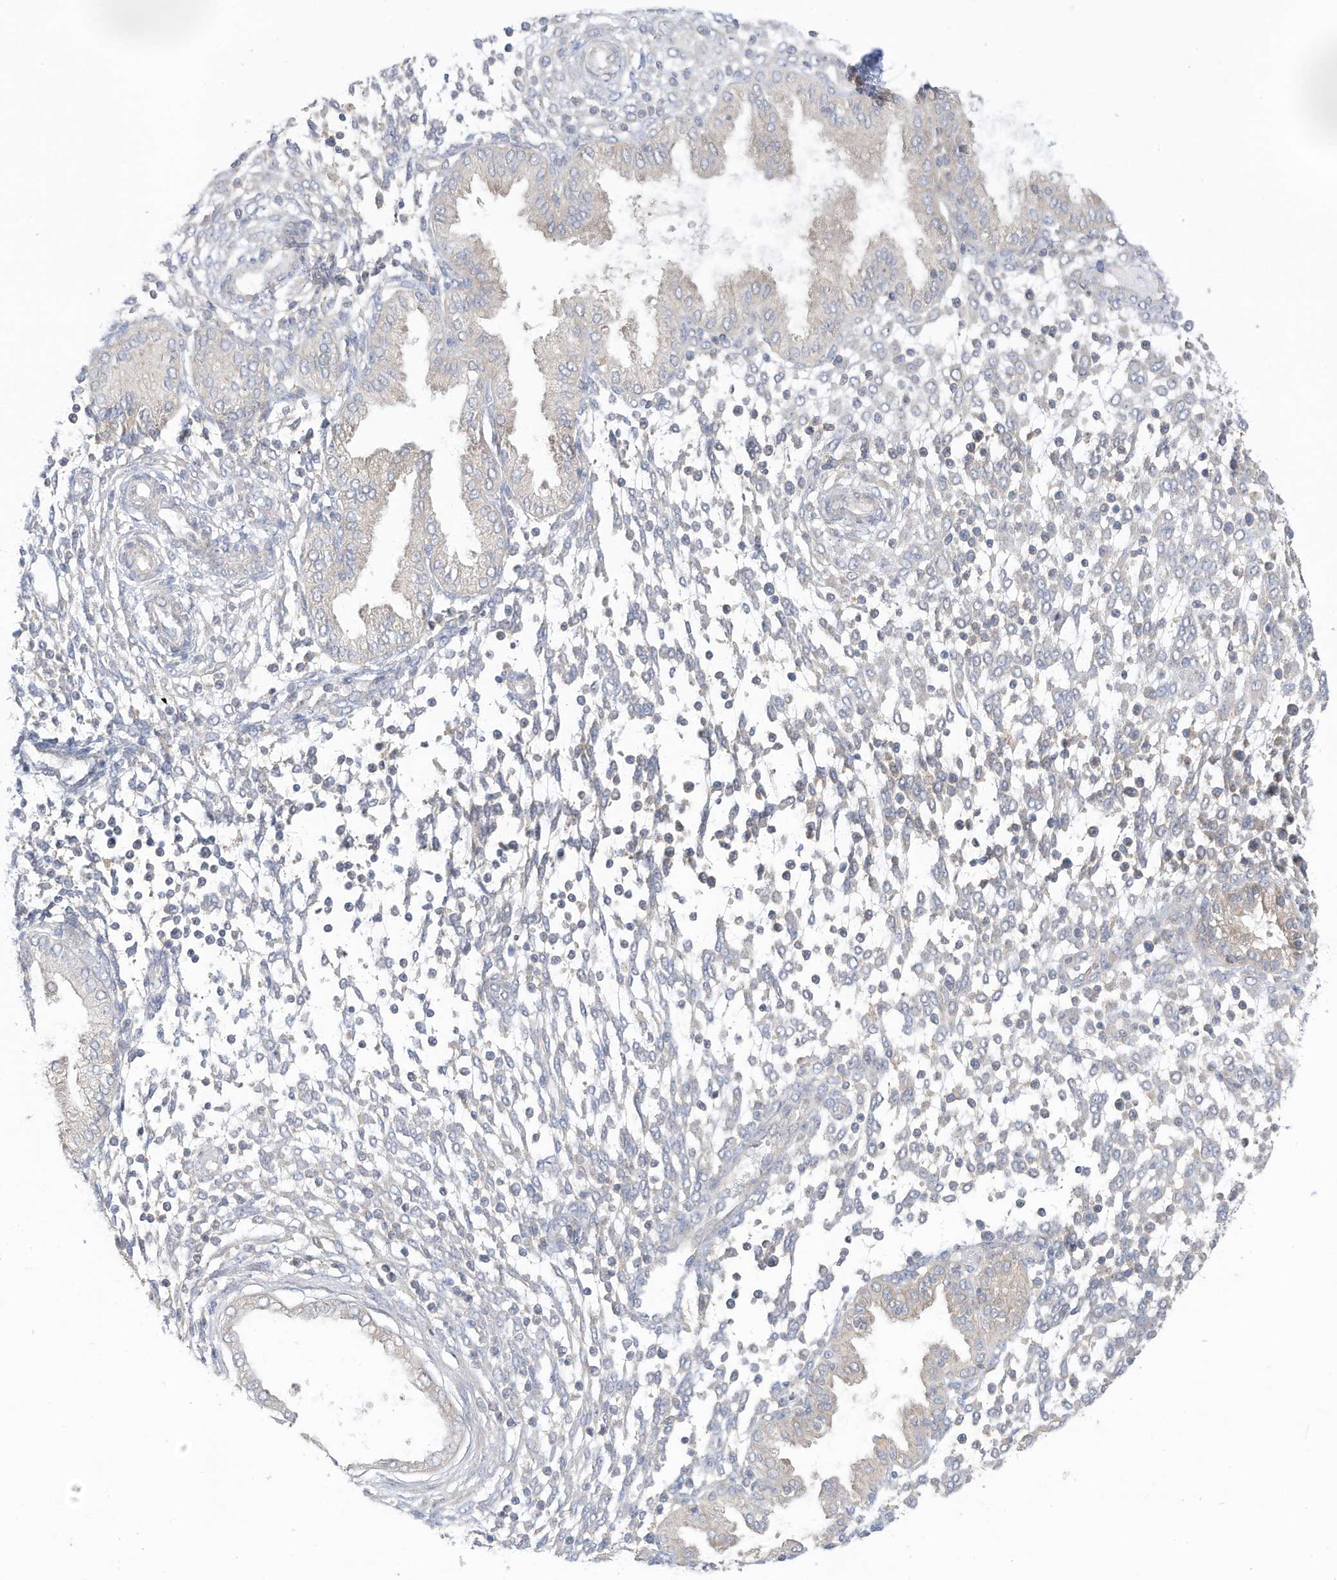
{"staining": {"intensity": "negative", "quantity": "none", "location": "none"}, "tissue": "endometrium", "cell_type": "Cells in endometrial stroma", "image_type": "normal", "snomed": [{"axis": "morphology", "description": "Normal tissue, NOS"}, {"axis": "topography", "description": "Endometrium"}], "caption": "Immunohistochemical staining of benign human endometrium reveals no significant positivity in cells in endometrial stroma. Nuclei are stained in blue.", "gene": "LRRN2", "patient": {"sex": "female", "age": 53}}